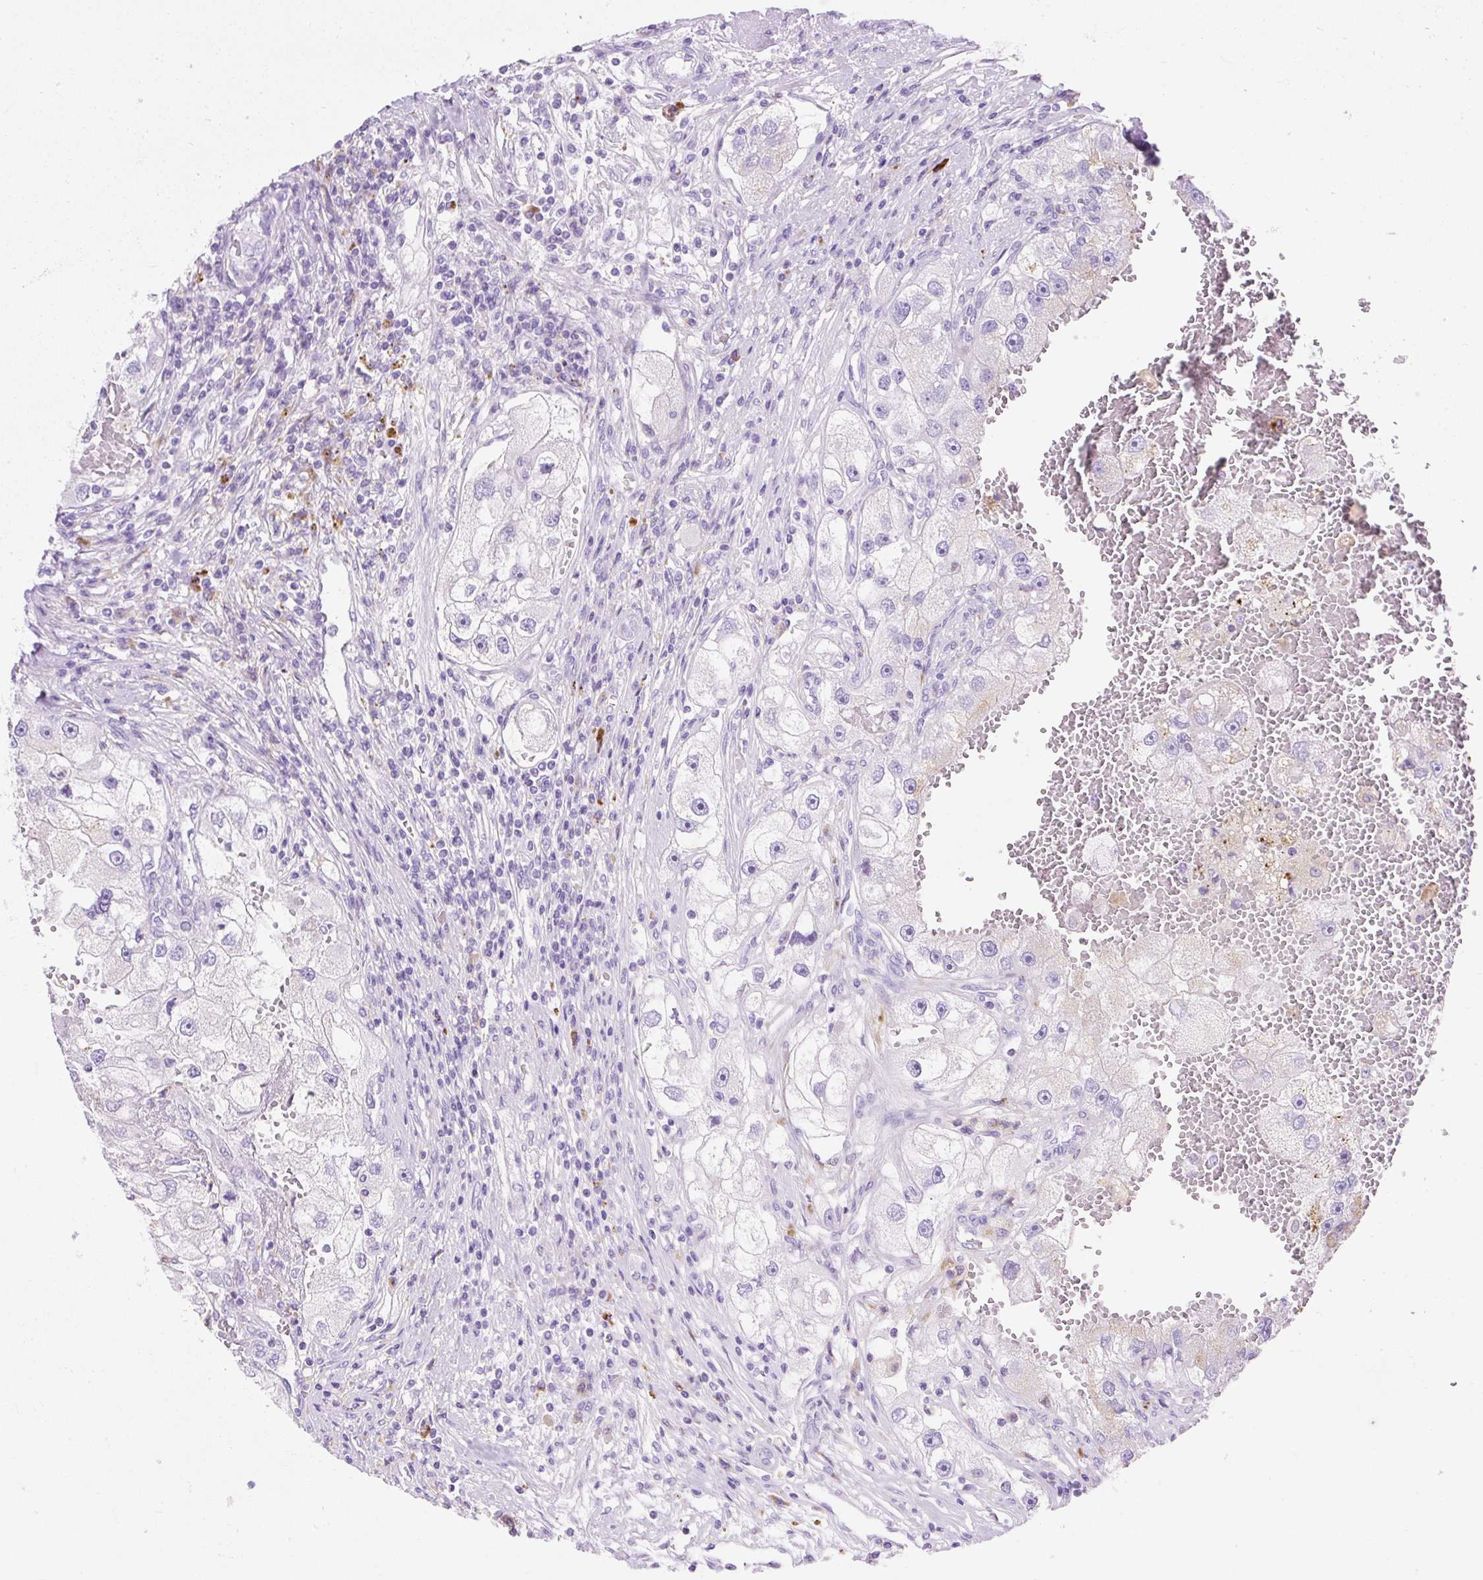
{"staining": {"intensity": "negative", "quantity": "none", "location": "none"}, "tissue": "renal cancer", "cell_type": "Tumor cells", "image_type": "cancer", "snomed": [{"axis": "morphology", "description": "Adenocarcinoma, NOS"}, {"axis": "topography", "description": "Kidney"}], "caption": "Tumor cells show no significant expression in renal adenocarcinoma.", "gene": "HEXB", "patient": {"sex": "male", "age": 63}}